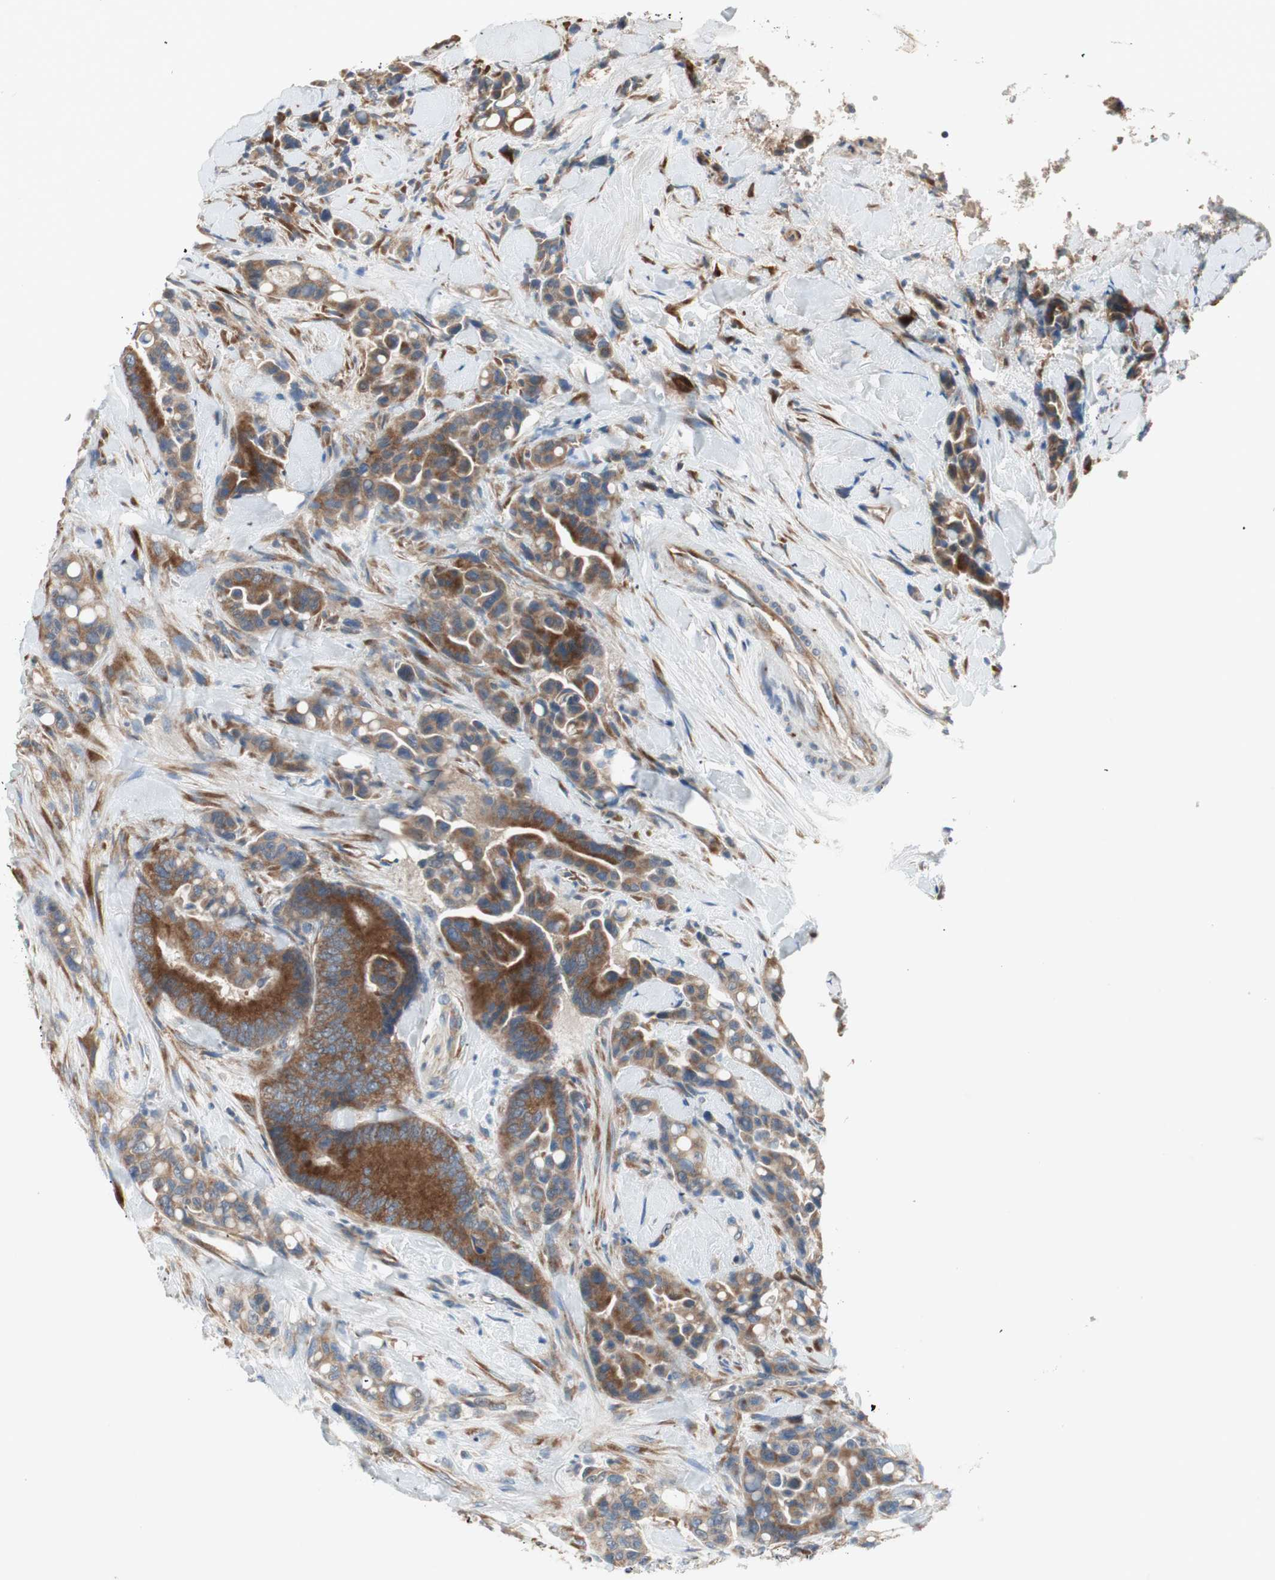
{"staining": {"intensity": "strong", "quantity": ">75%", "location": "cytoplasmic/membranous"}, "tissue": "colorectal cancer", "cell_type": "Tumor cells", "image_type": "cancer", "snomed": [{"axis": "morphology", "description": "Normal tissue, NOS"}, {"axis": "morphology", "description": "Adenocarcinoma, NOS"}, {"axis": "topography", "description": "Colon"}], "caption": "Colorectal cancer stained with a protein marker reveals strong staining in tumor cells.", "gene": "RPL23", "patient": {"sex": "male", "age": 82}}